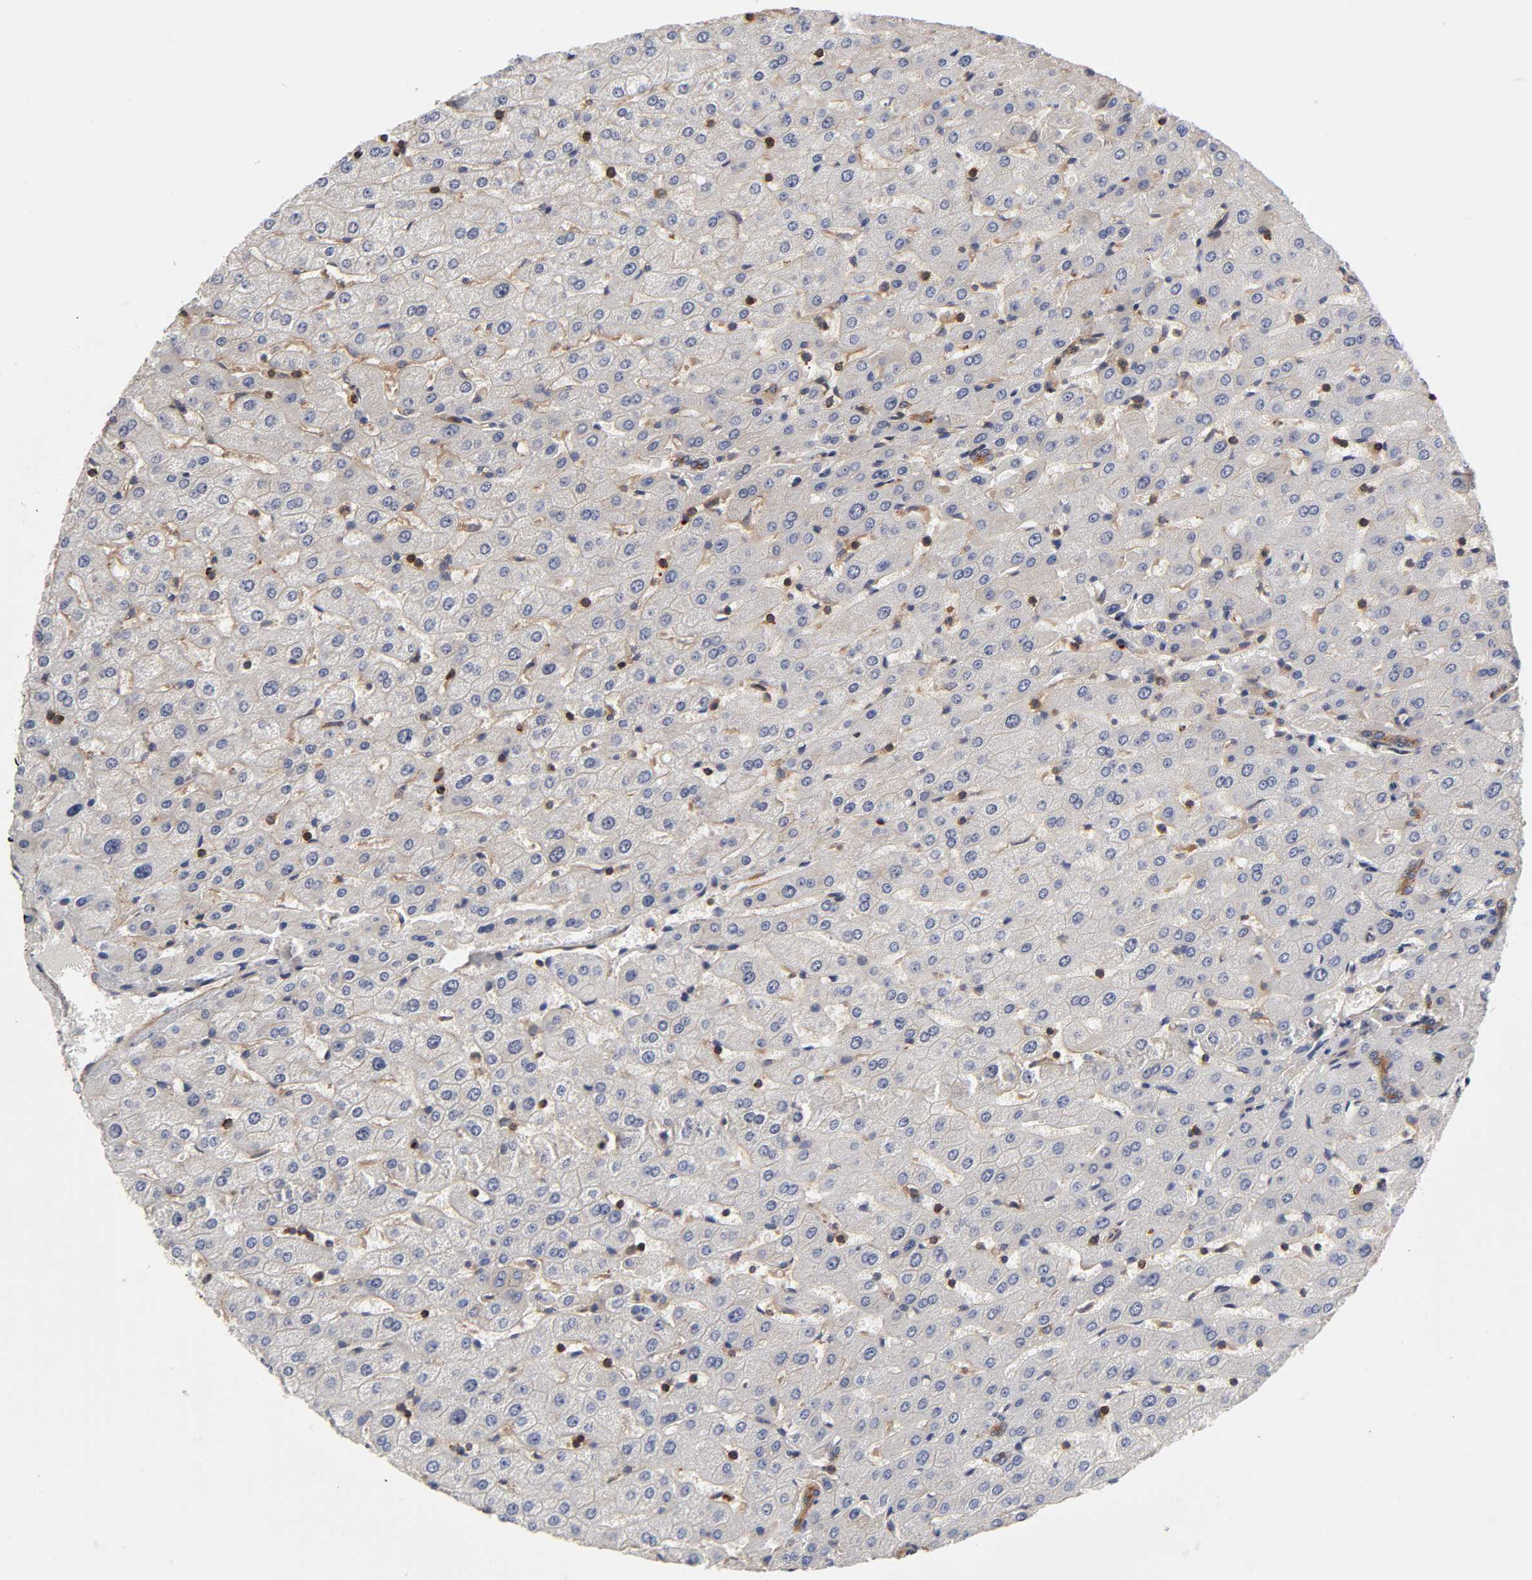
{"staining": {"intensity": "moderate", "quantity": ">75%", "location": "cytoplasmic/membranous"}, "tissue": "liver", "cell_type": "Cholangiocytes", "image_type": "normal", "snomed": [{"axis": "morphology", "description": "Normal tissue, NOS"}, {"axis": "morphology", "description": "Fibrosis, NOS"}, {"axis": "topography", "description": "Liver"}], "caption": "The micrograph demonstrates immunohistochemical staining of normal liver. There is moderate cytoplasmic/membranous positivity is appreciated in about >75% of cholangiocytes.", "gene": "LAMTOR2", "patient": {"sex": "female", "age": 29}}